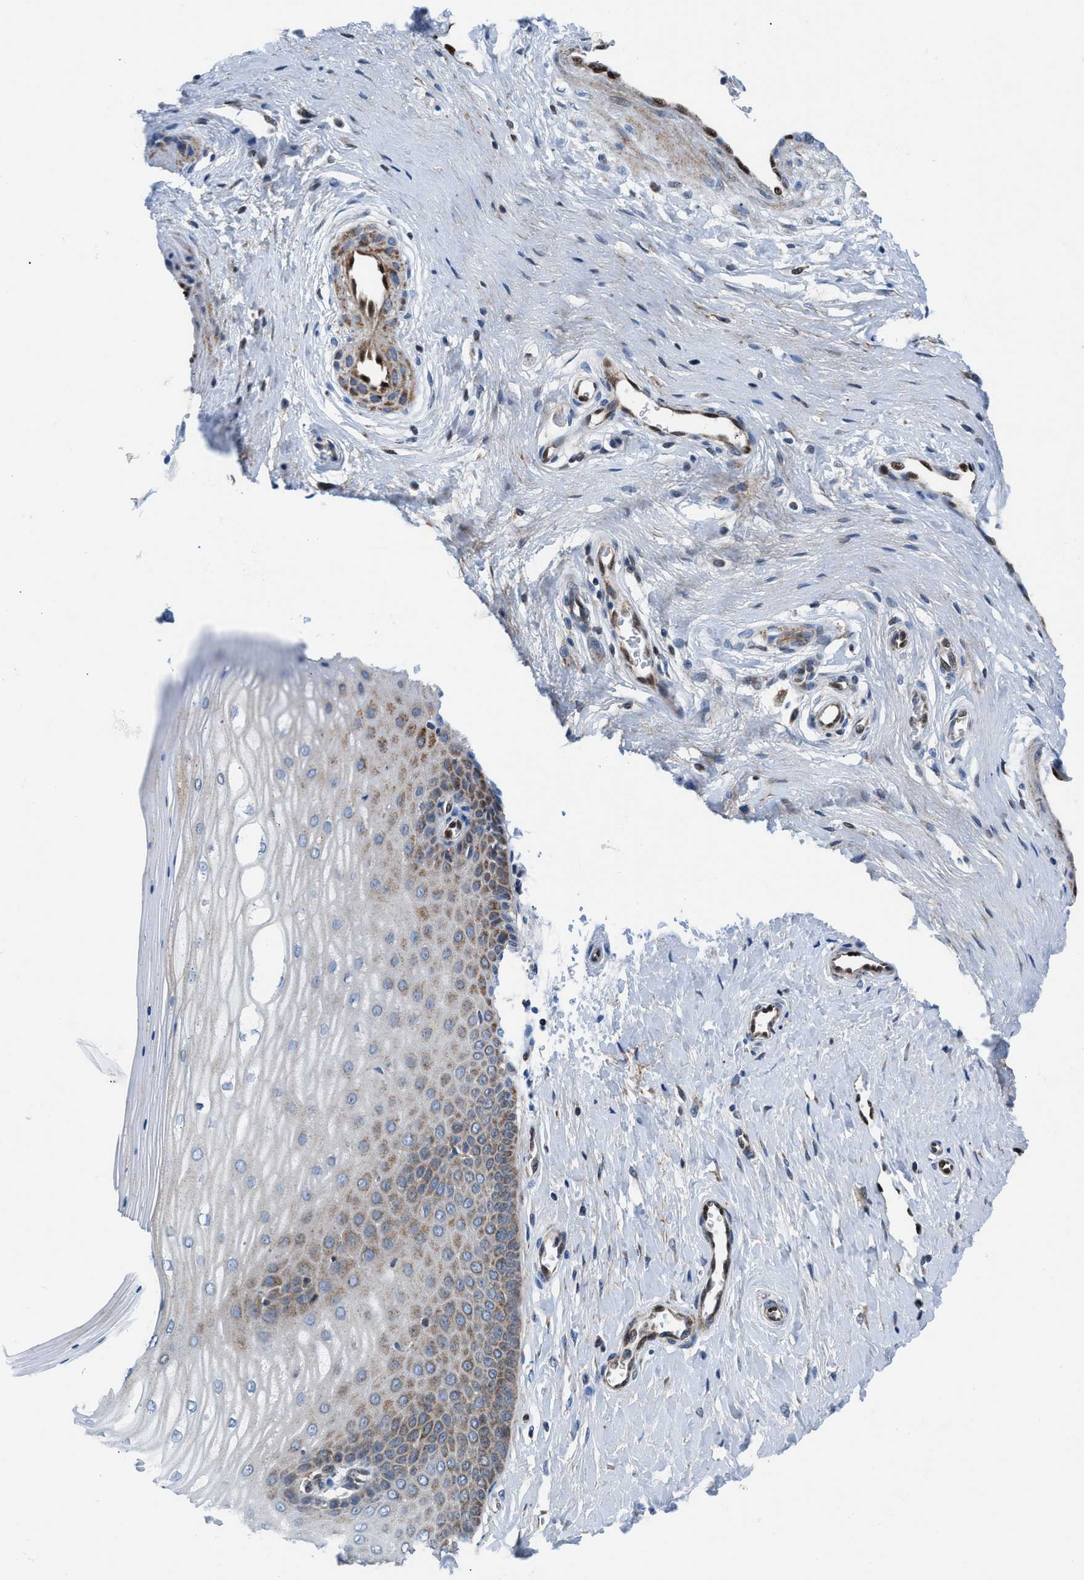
{"staining": {"intensity": "moderate", "quantity": "<25%", "location": "cytoplasmic/membranous"}, "tissue": "cervix", "cell_type": "Squamous epithelial cells", "image_type": "normal", "snomed": [{"axis": "morphology", "description": "Normal tissue, NOS"}, {"axis": "topography", "description": "Cervix"}], "caption": "Immunohistochemistry (DAB) staining of unremarkable cervix displays moderate cytoplasmic/membranous protein positivity in approximately <25% of squamous epithelial cells. The protein is stained brown, and the nuclei are stained in blue (DAB IHC with brightfield microscopy, high magnification).", "gene": "LMO2", "patient": {"sex": "female", "age": 55}}